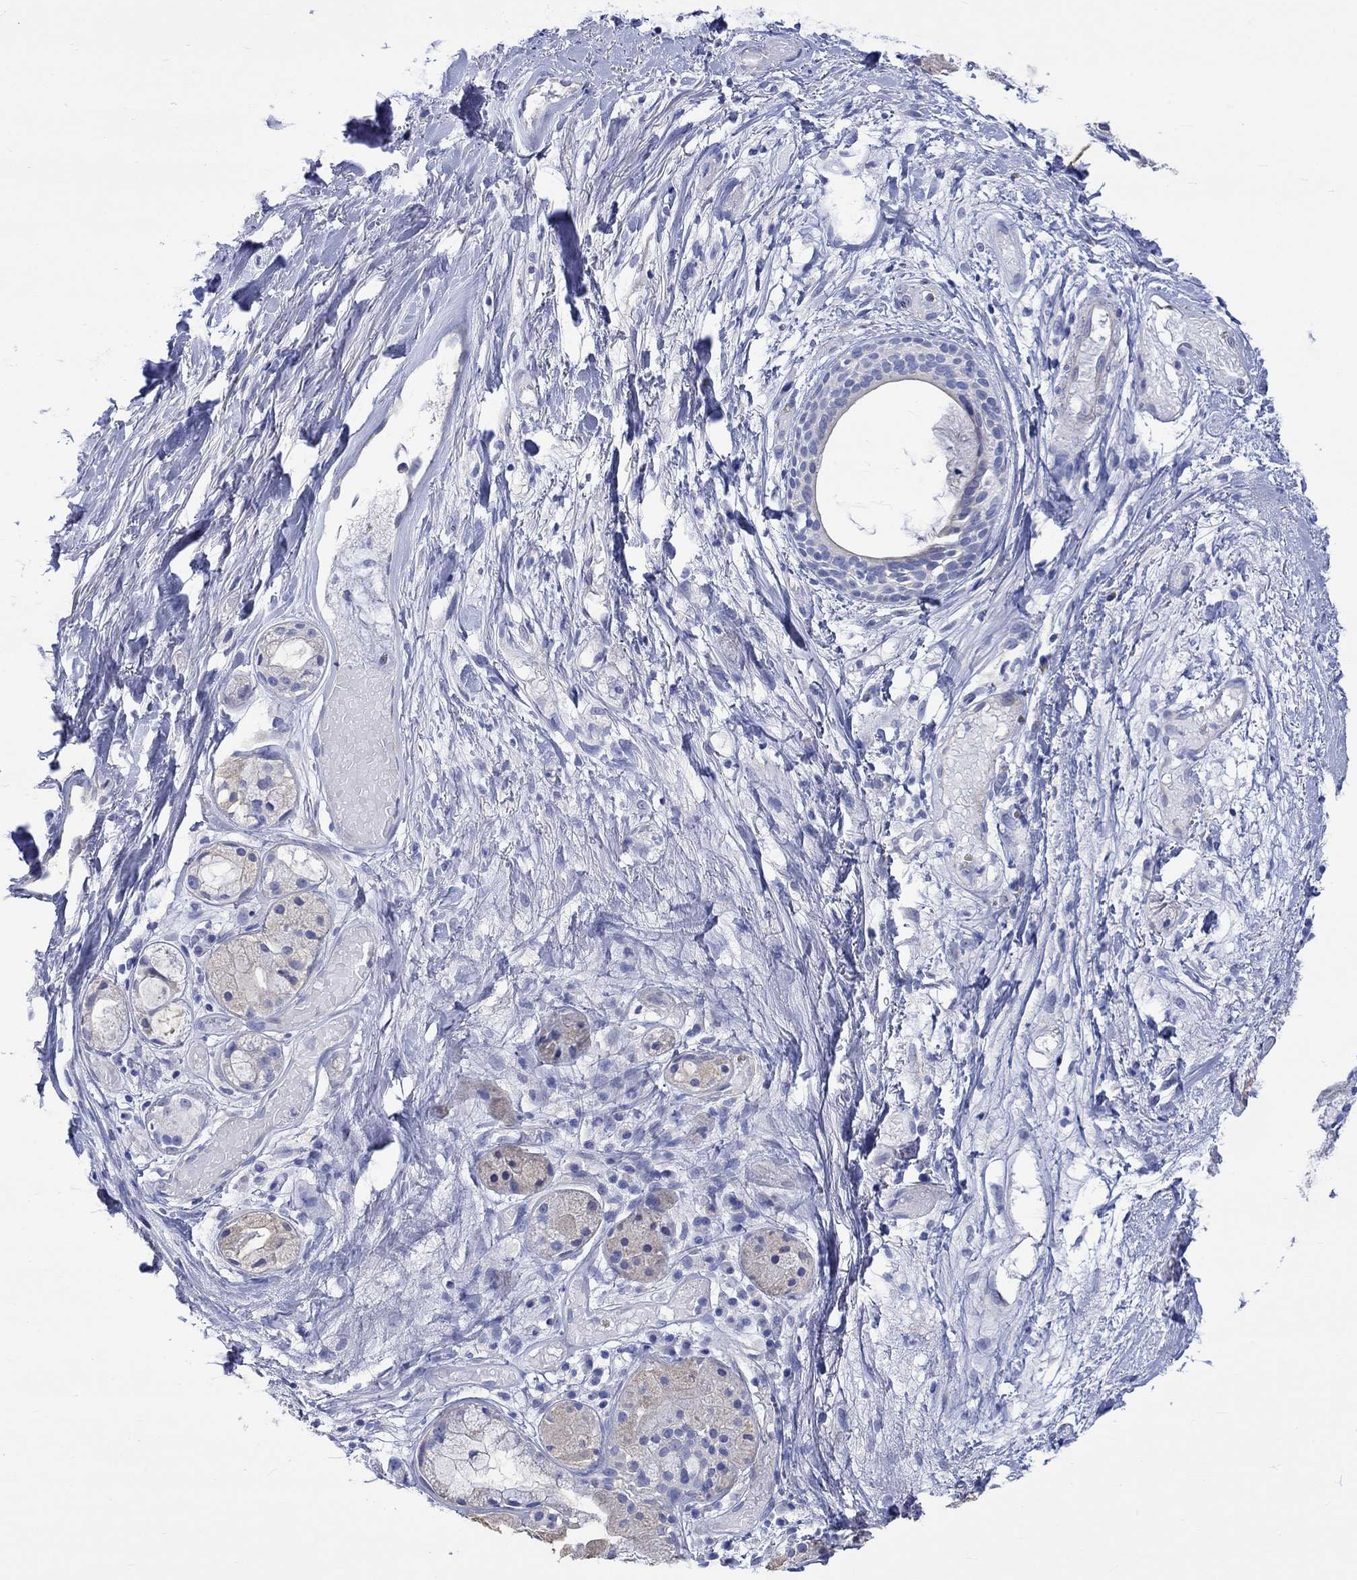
{"staining": {"intensity": "negative", "quantity": "none", "location": "none"}, "tissue": "adipose tissue", "cell_type": "Adipocytes", "image_type": "normal", "snomed": [{"axis": "morphology", "description": "Normal tissue, NOS"}, {"axis": "topography", "description": "Cartilage tissue"}], "caption": "DAB (3,3'-diaminobenzidine) immunohistochemical staining of benign adipose tissue shows no significant staining in adipocytes.", "gene": "HARBI1", "patient": {"sex": "male", "age": 62}}